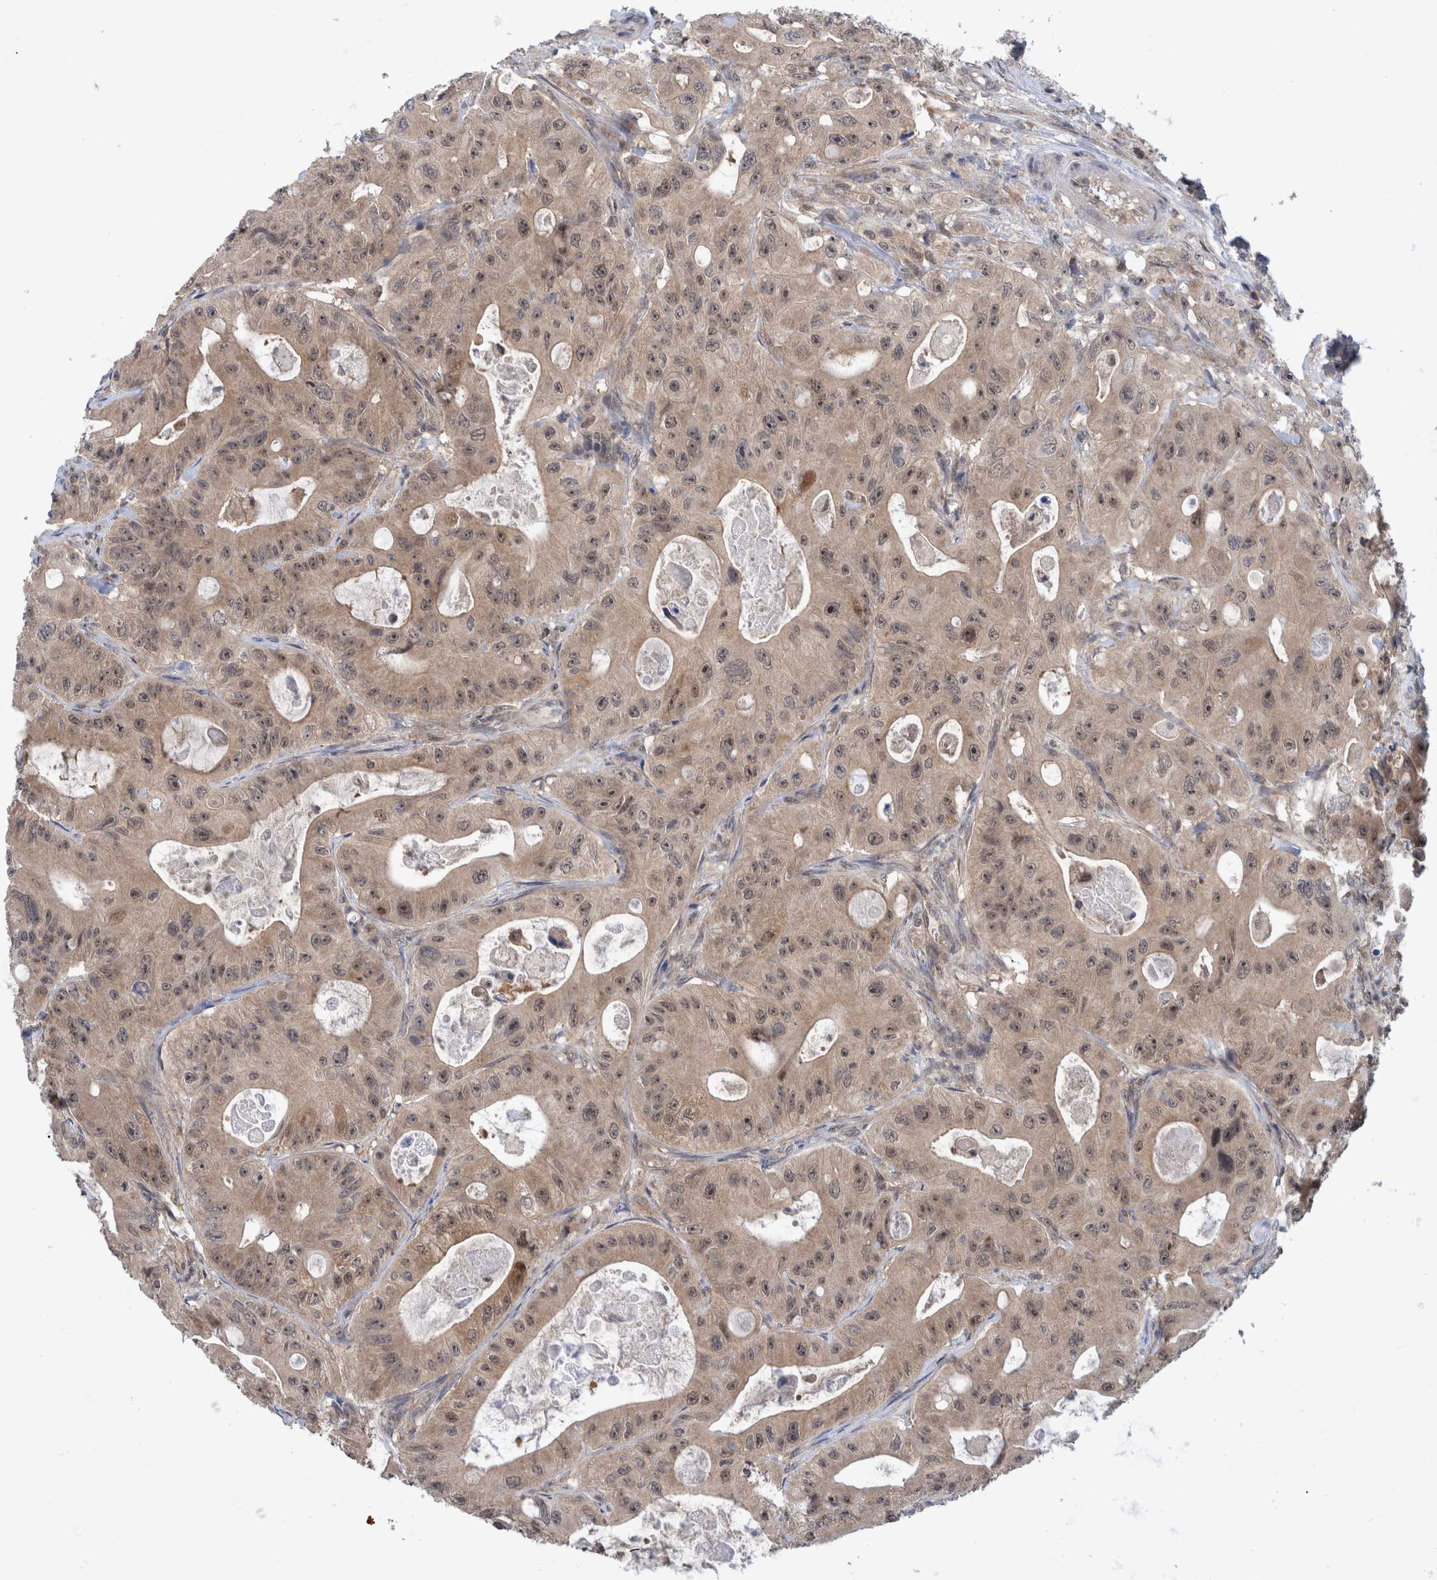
{"staining": {"intensity": "moderate", "quantity": ">75%", "location": "cytoplasmic/membranous,nuclear"}, "tissue": "colorectal cancer", "cell_type": "Tumor cells", "image_type": "cancer", "snomed": [{"axis": "morphology", "description": "Adenocarcinoma, NOS"}, {"axis": "topography", "description": "Colon"}], "caption": "A histopathology image of colorectal adenocarcinoma stained for a protein shows moderate cytoplasmic/membranous and nuclear brown staining in tumor cells.", "gene": "PLPBP", "patient": {"sex": "female", "age": 46}}